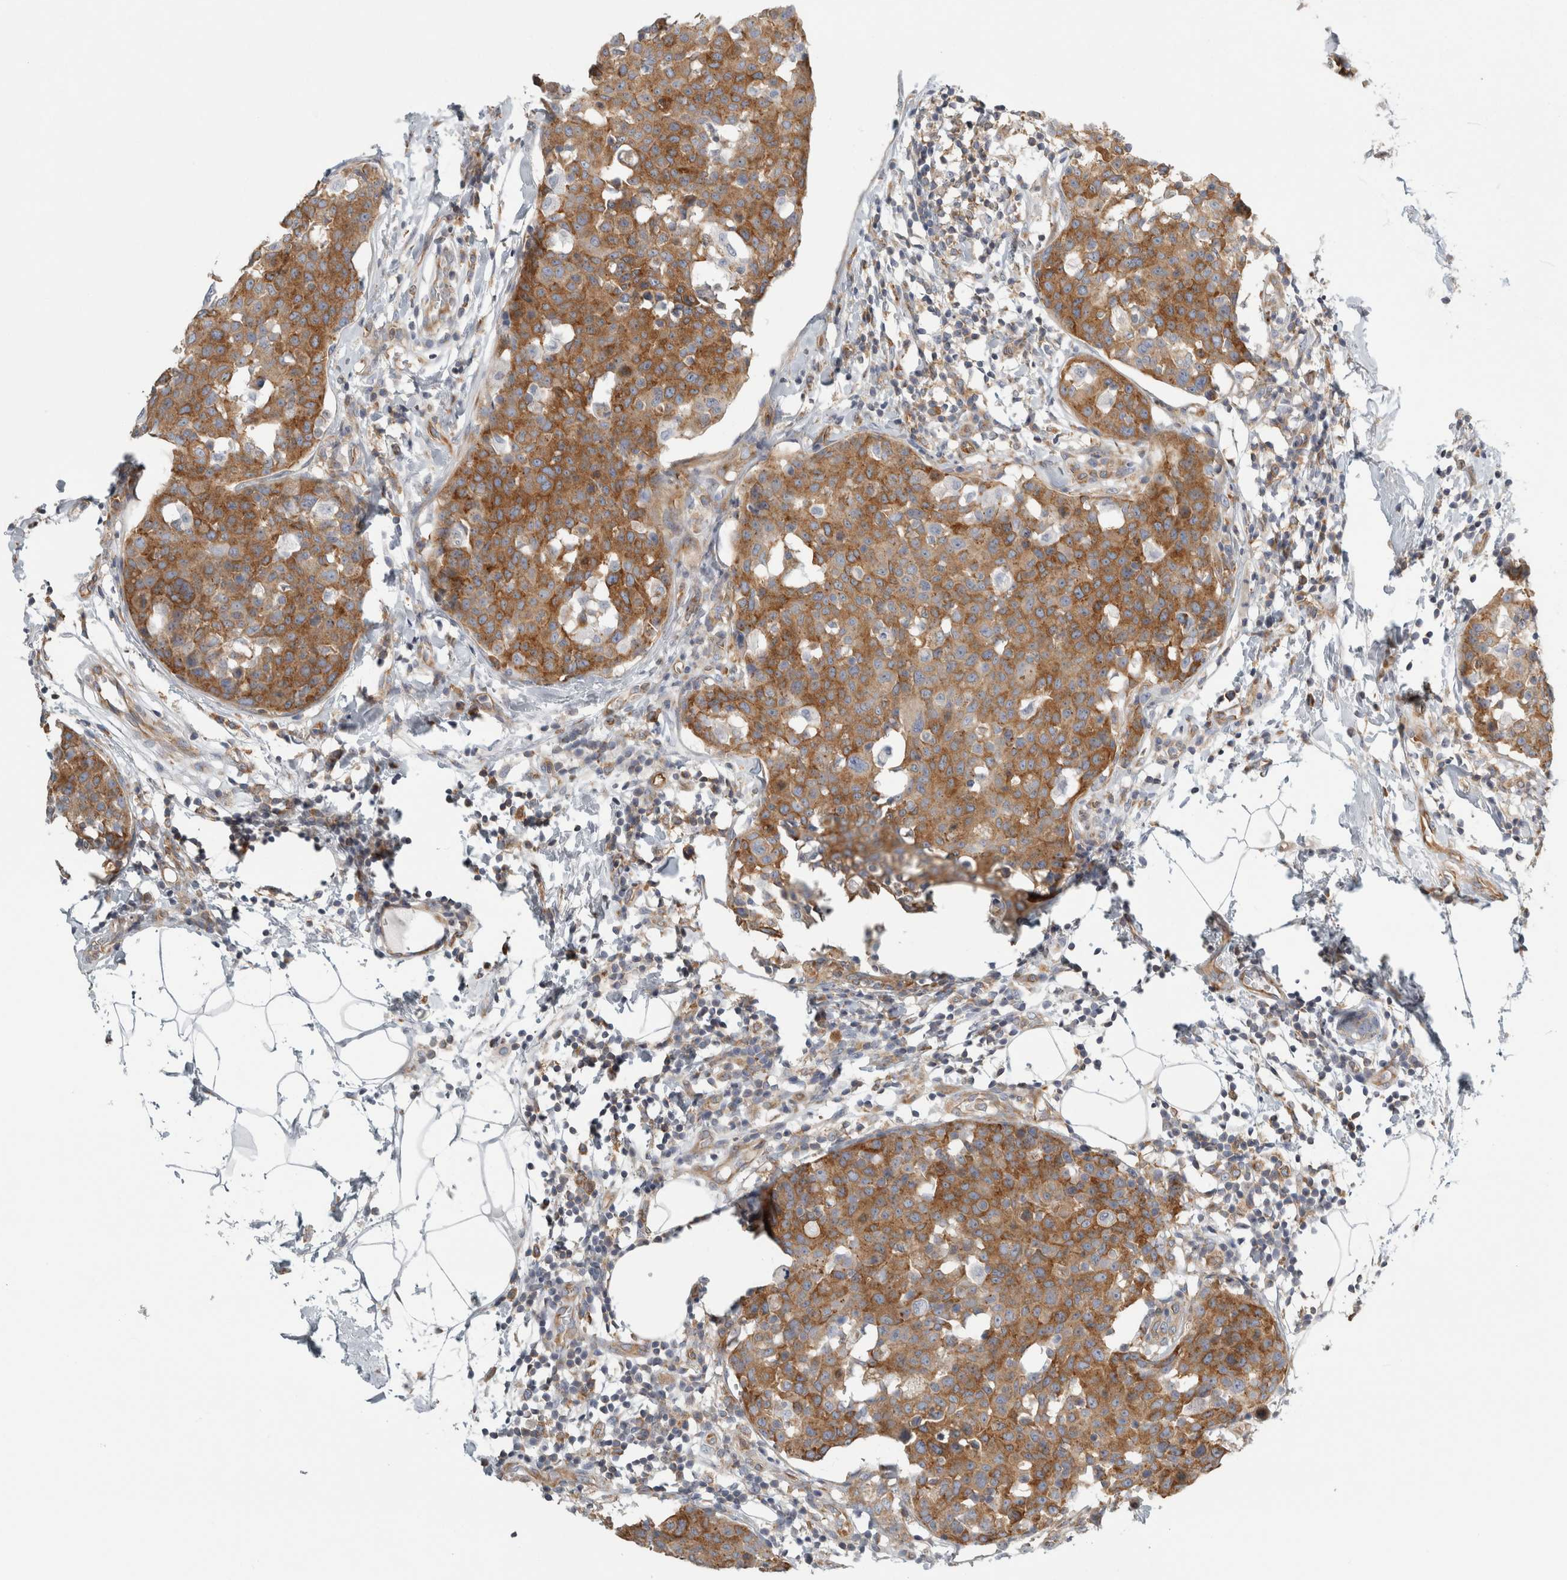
{"staining": {"intensity": "moderate", "quantity": ">75%", "location": "cytoplasmic/membranous"}, "tissue": "breast cancer", "cell_type": "Tumor cells", "image_type": "cancer", "snomed": [{"axis": "morphology", "description": "Normal tissue, NOS"}, {"axis": "morphology", "description": "Duct carcinoma"}, {"axis": "topography", "description": "Breast"}], "caption": "Immunohistochemistry (IHC) staining of breast cancer (invasive ductal carcinoma), which displays medium levels of moderate cytoplasmic/membranous staining in about >75% of tumor cells indicating moderate cytoplasmic/membranous protein staining. The staining was performed using DAB (brown) for protein detection and nuclei were counterstained in hematoxylin (blue).", "gene": "PEX6", "patient": {"sex": "female", "age": 37}}